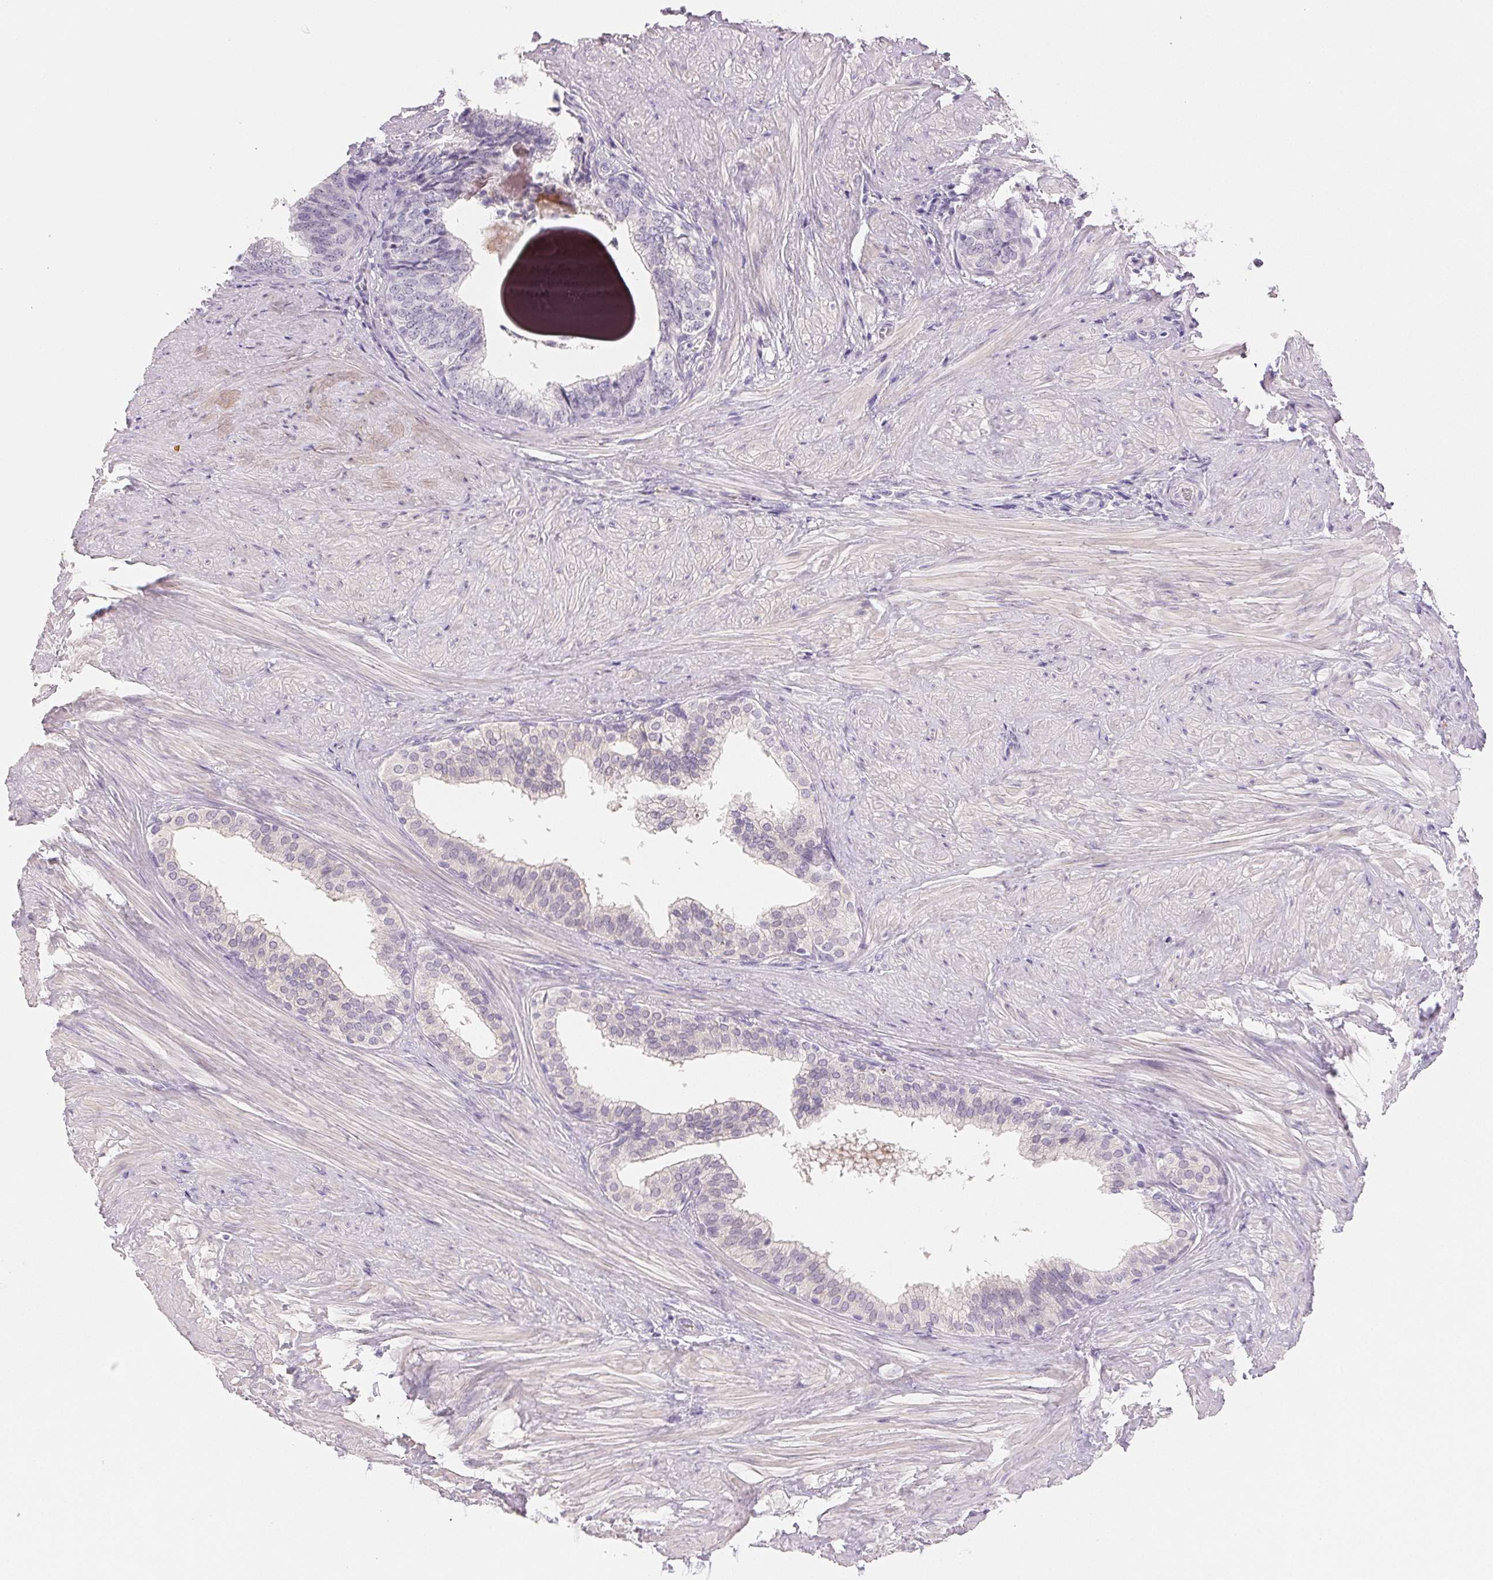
{"staining": {"intensity": "moderate", "quantity": "<25%", "location": "cytoplasmic/membranous"}, "tissue": "prostate", "cell_type": "Glandular cells", "image_type": "normal", "snomed": [{"axis": "morphology", "description": "Normal tissue, NOS"}, {"axis": "topography", "description": "Prostate"}, {"axis": "topography", "description": "Peripheral nerve tissue"}], "caption": "About <25% of glandular cells in normal prostate exhibit moderate cytoplasmic/membranous protein positivity as visualized by brown immunohistochemical staining.", "gene": "BPIFB2", "patient": {"sex": "male", "age": 55}}